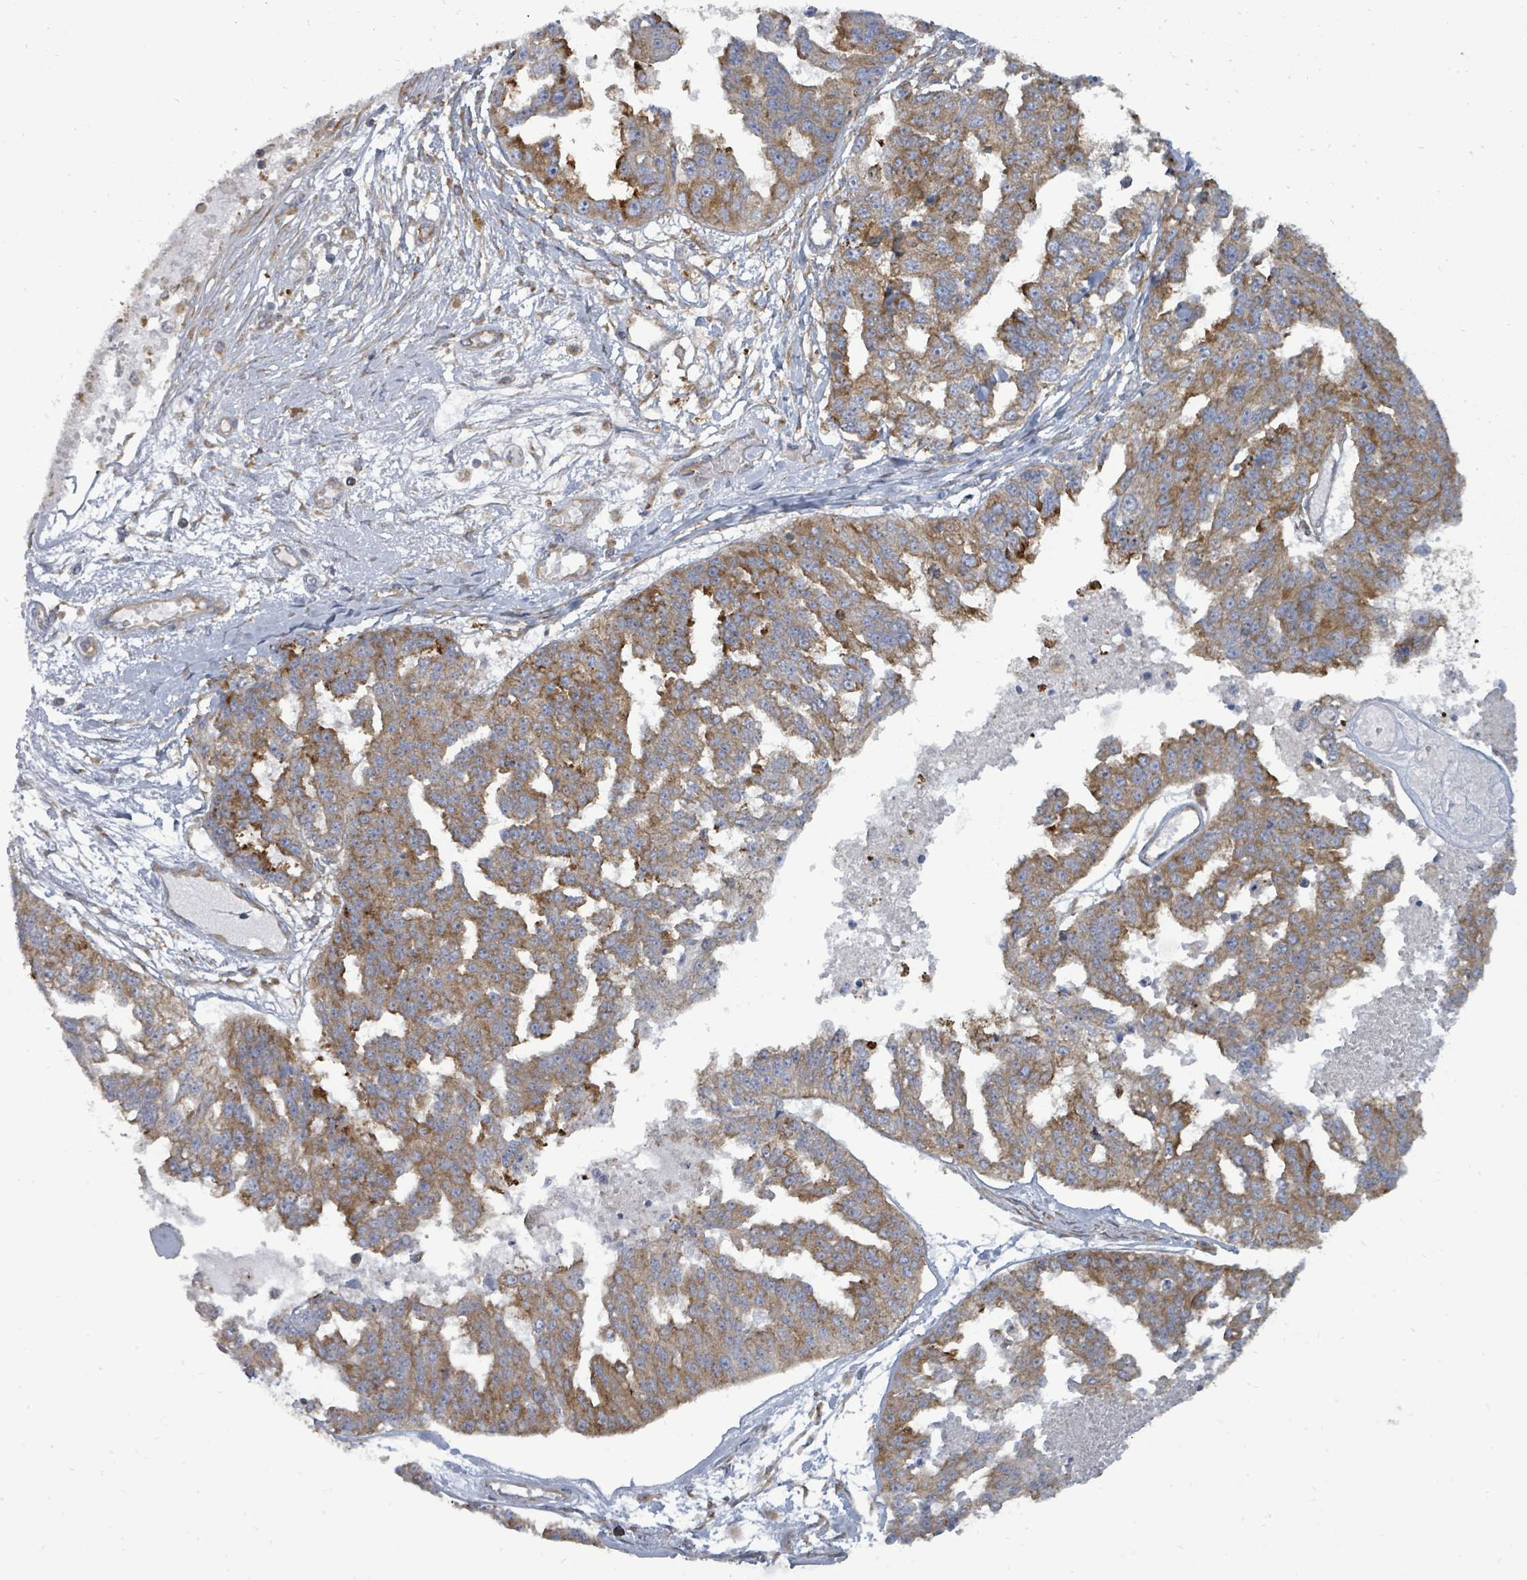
{"staining": {"intensity": "moderate", "quantity": ">75%", "location": "cytoplasmic/membranous"}, "tissue": "ovarian cancer", "cell_type": "Tumor cells", "image_type": "cancer", "snomed": [{"axis": "morphology", "description": "Cystadenocarcinoma, serous, NOS"}, {"axis": "topography", "description": "Ovary"}], "caption": "The immunohistochemical stain labels moderate cytoplasmic/membranous expression in tumor cells of serous cystadenocarcinoma (ovarian) tissue.", "gene": "EIF3C", "patient": {"sex": "female", "age": 58}}